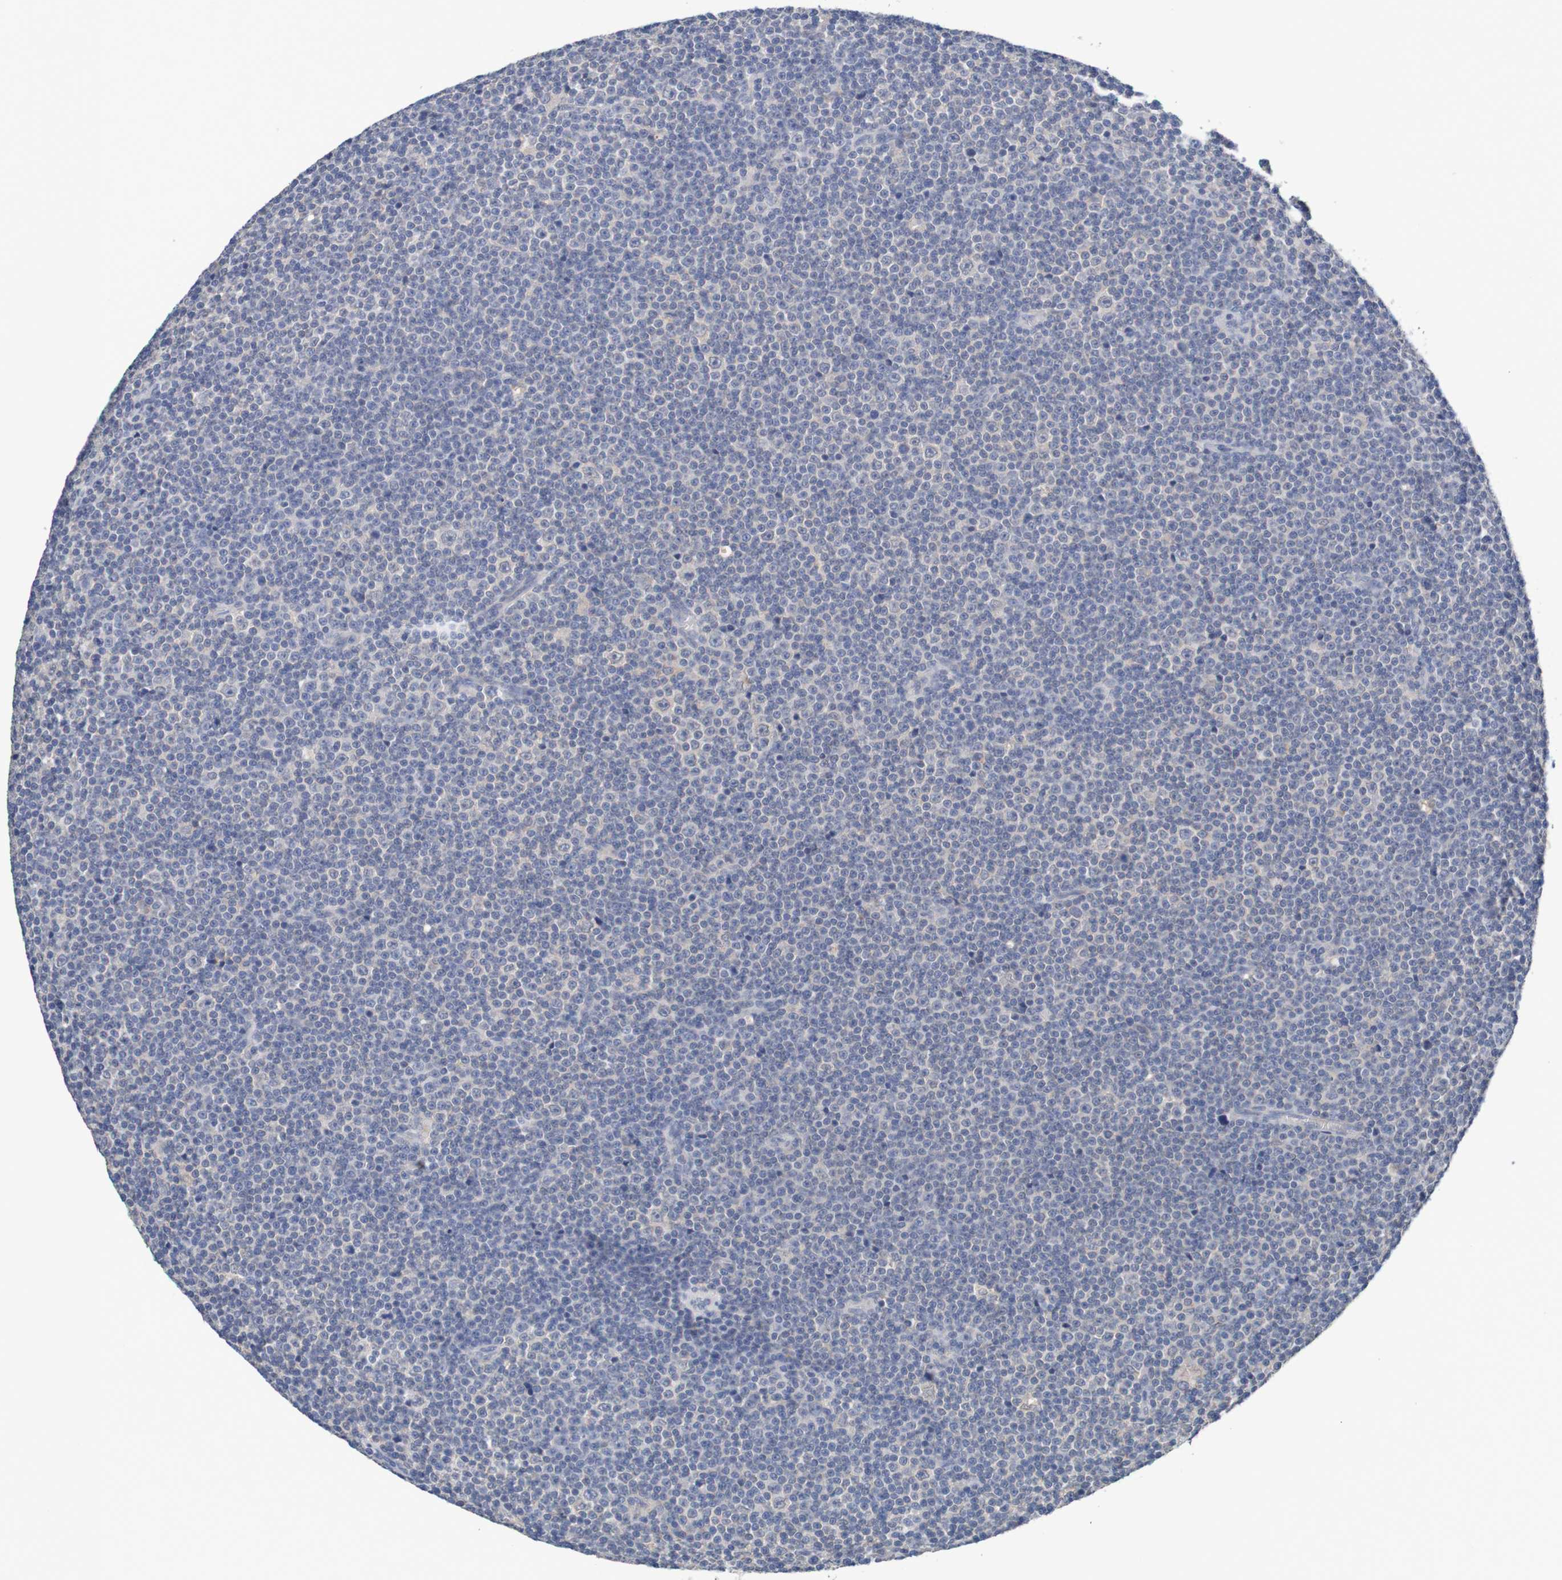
{"staining": {"intensity": "weak", "quantity": "<25%", "location": "cytoplasmic/membranous"}, "tissue": "lymphoma", "cell_type": "Tumor cells", "image_type": "cancer", "snomed": [{"axis": "morphology", "description": "Malignant lymphoma, non-Hodgkin's type, Low grade"}, {"axis": "topography", "description": "Lymph node"}], "caption": "There is no significant staining in tumor cells of malignant lymphoma, non-Hodgkin's type (low-grade).", "gene": "LTA", "patient": {"sex": "female", "age": 67}}